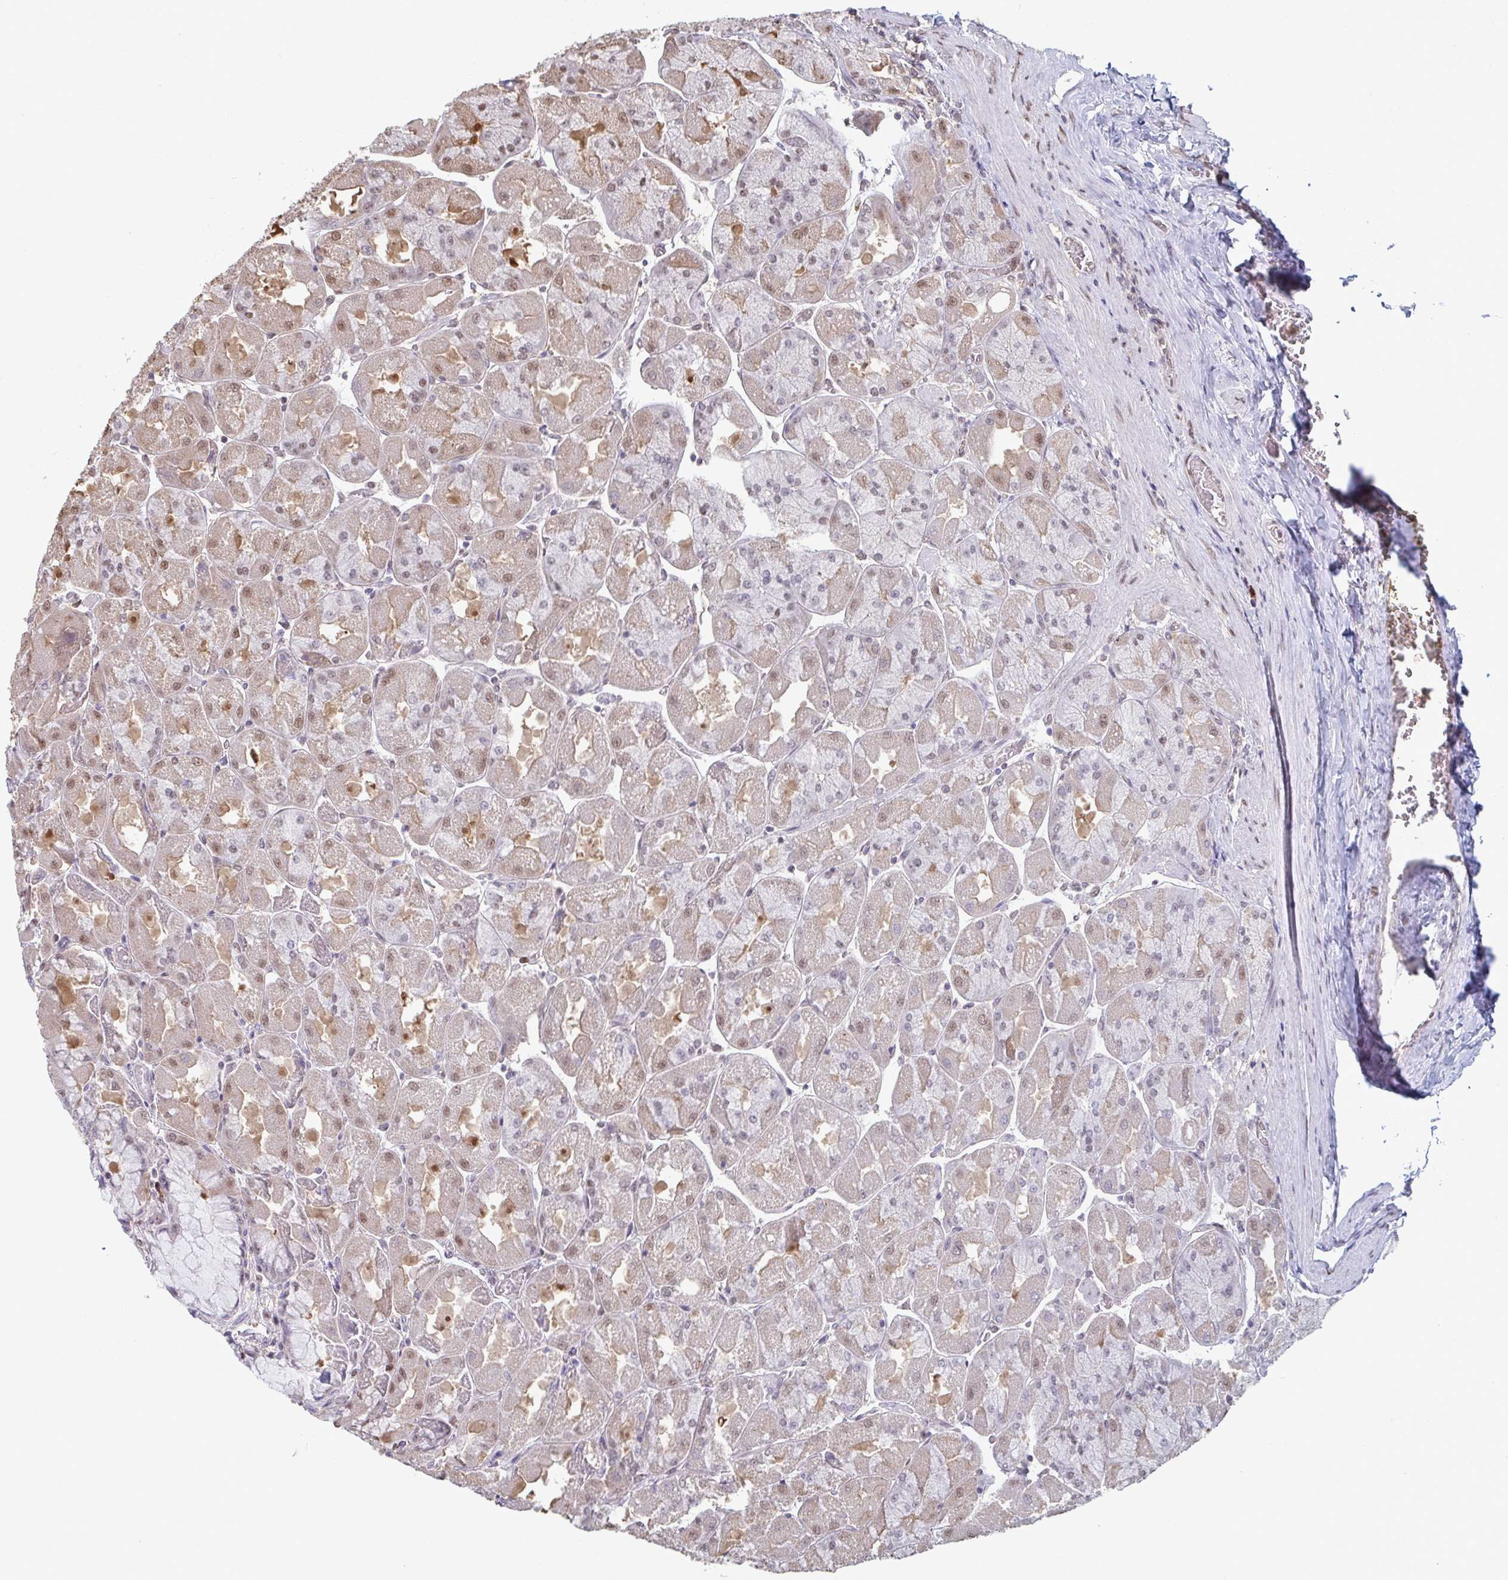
{"staining": {"intensity": "moderate", "quantity": "25%-75%", "location": "nuclear"}, "tissue": "stomach", "cell_type": "Glandular cells", "image_type": "normal", "snomed": [{"axis": "morphology", "description": "Normal tissue, NOS"}, {"axis": "topography", "description": "Stomach"}], "caption": "About 25%-75% of glandular cells in unremarkable stomach show moderate nuclear protein positivity as visualized by brown immunohistochemical staining.", "gene": "ACD", "patient": {"sex": "female", "age": 61}}